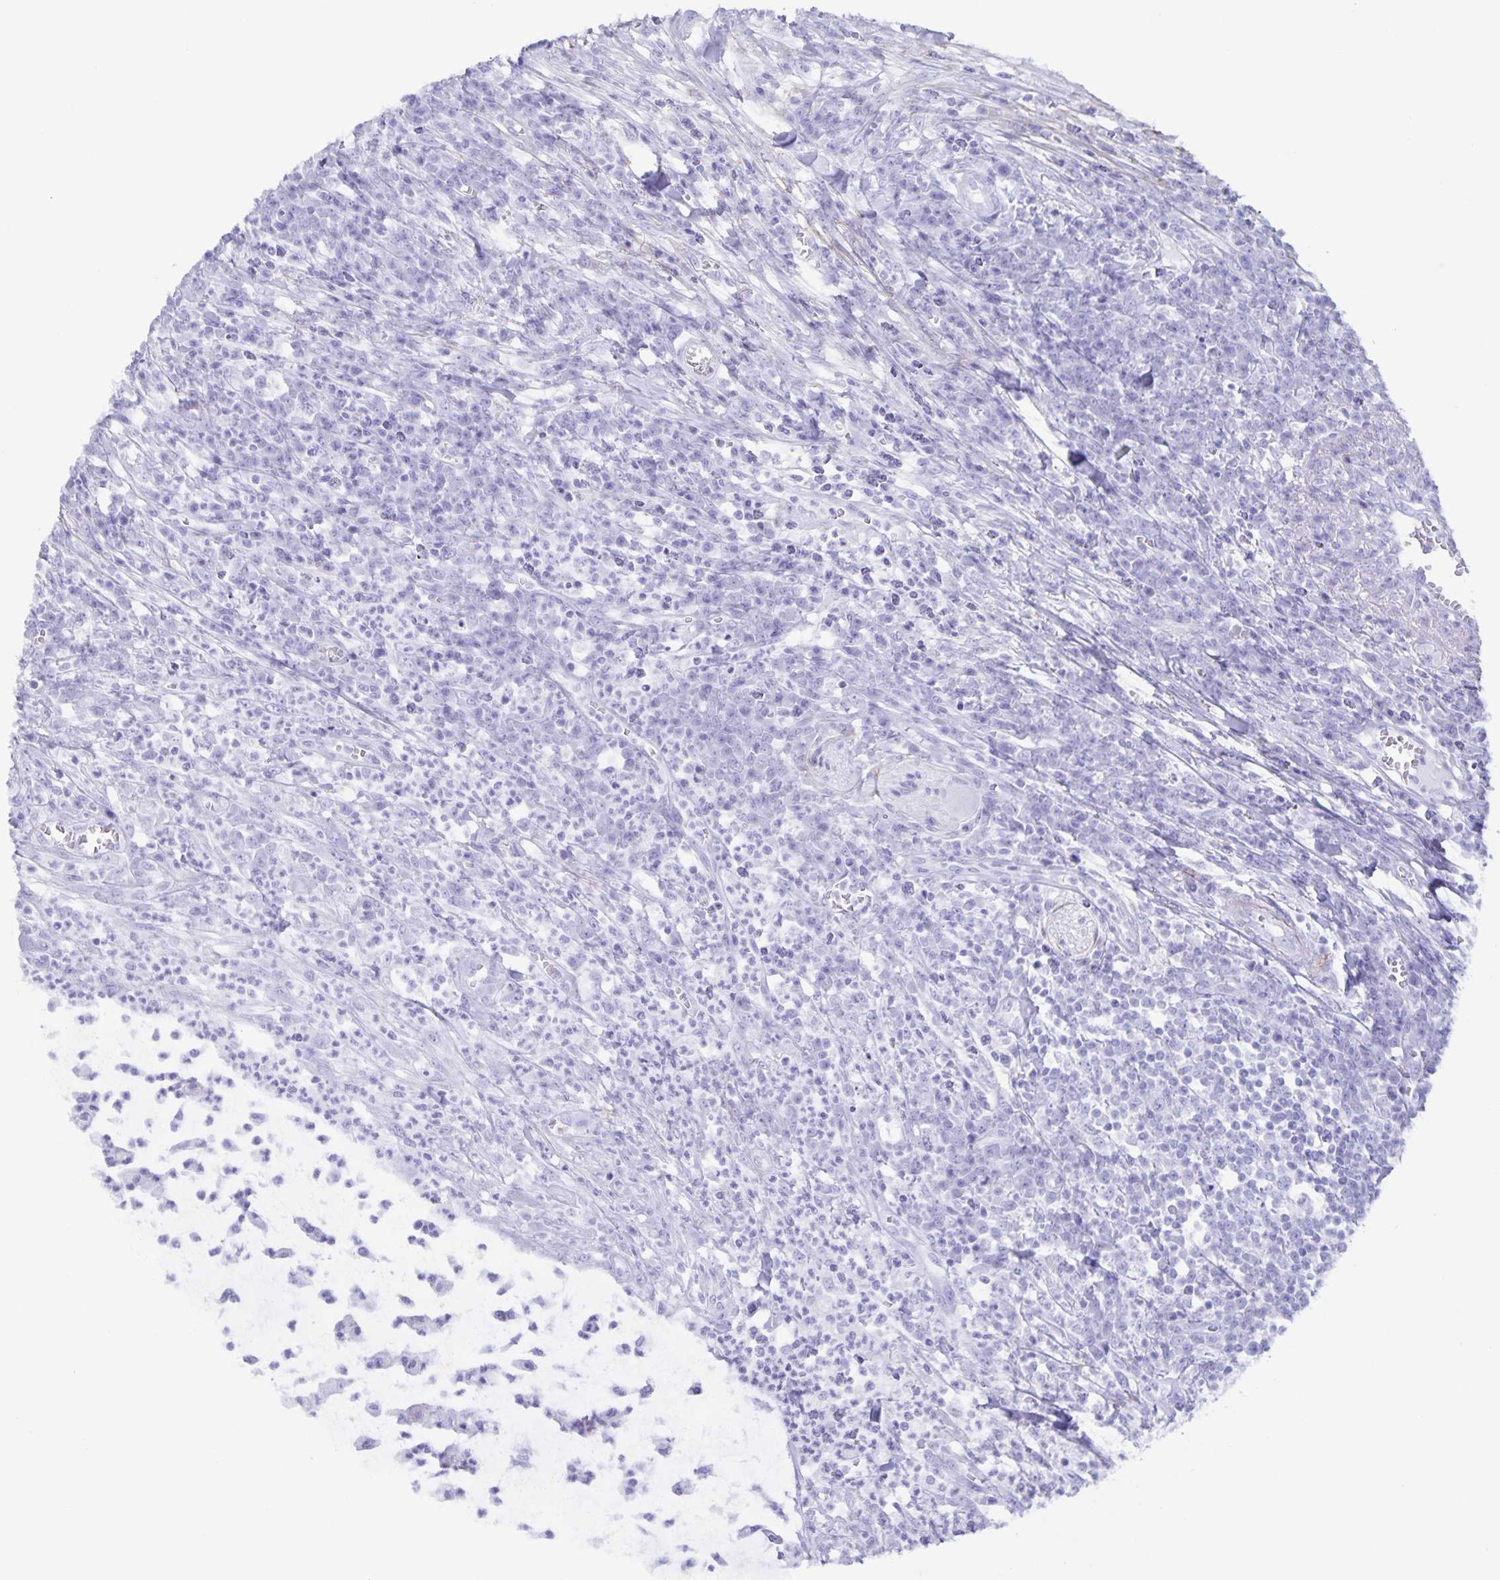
{"staining": {"intensity": "negative", "quantity": "none", "location": "none"}, "tissue": "colorectal cancer", "cell_type": "Tumor cells", "image_type": "cancer", "snomed": [{"axis": "morphology", "description": "Adenocarcinoma, NOS"}, {"axis": "topography", "description": "Colon"}], "caption": "This is an immunohistochemistry (IHC) photomicrograph of human colorectal cancer (adenocarcinoma). There is no staining in tumor cells.", "gene": "AQP4", "patient": {"sex": "male", "age": 65}}